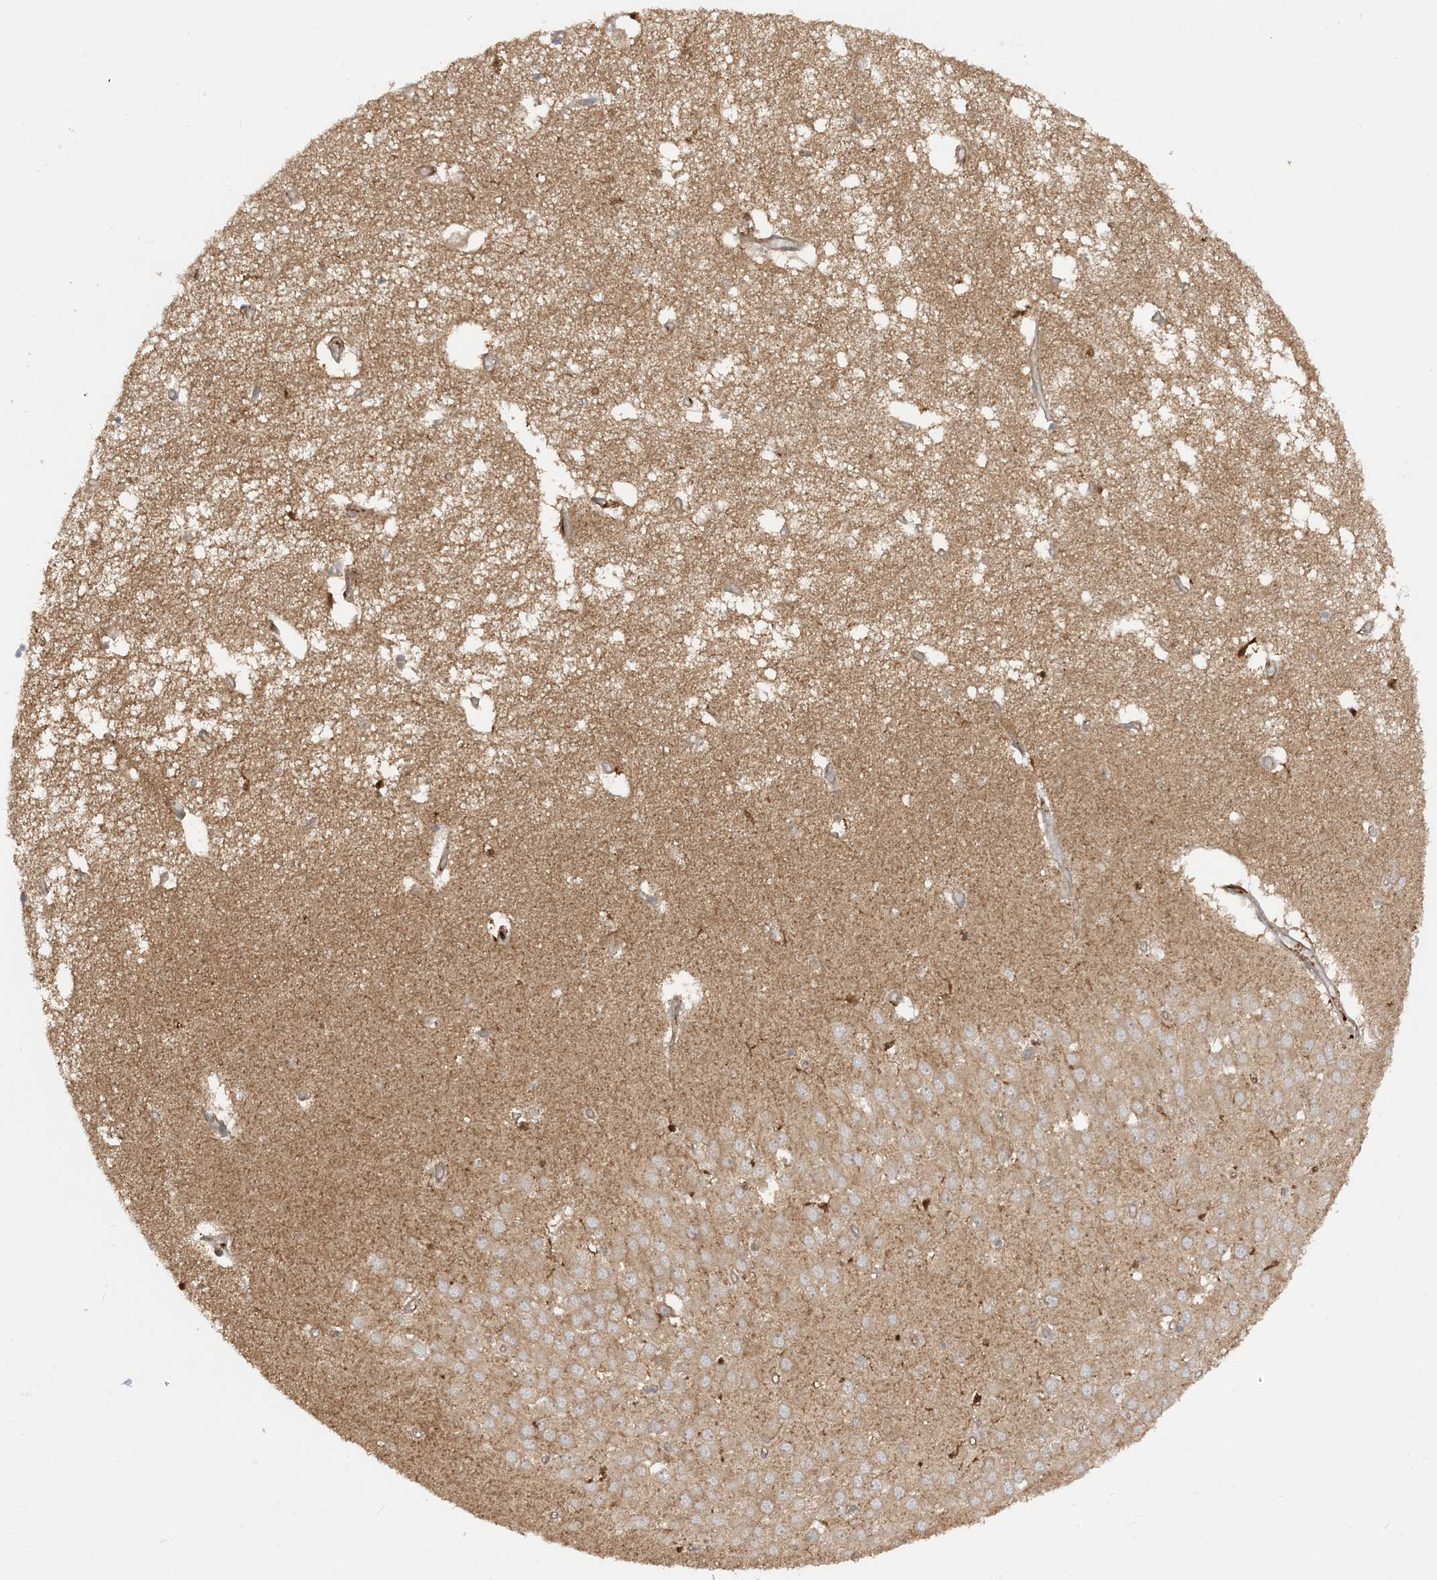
{"staining": {"intensity": "weak", "quantity": "<25%", "location": "cytoplasmic/membranous"}, "tissue": "hippocampus", "cell_type": "Glial cells", "image_type": "normal", "snomed": [{"axis": "morphology", "description": "Normal tissue, NOS"}, {"axis": "topography", "description": "Hippocampus"}], "caption": "Immunohistochemical staining of normal human hippocampus demonstrates no significant staining in glial cells. (DAB immunohistochemistry (IHC), high magnification).", "gene": "CAPZB", "patient": {"sex": "male", "age": 70}}